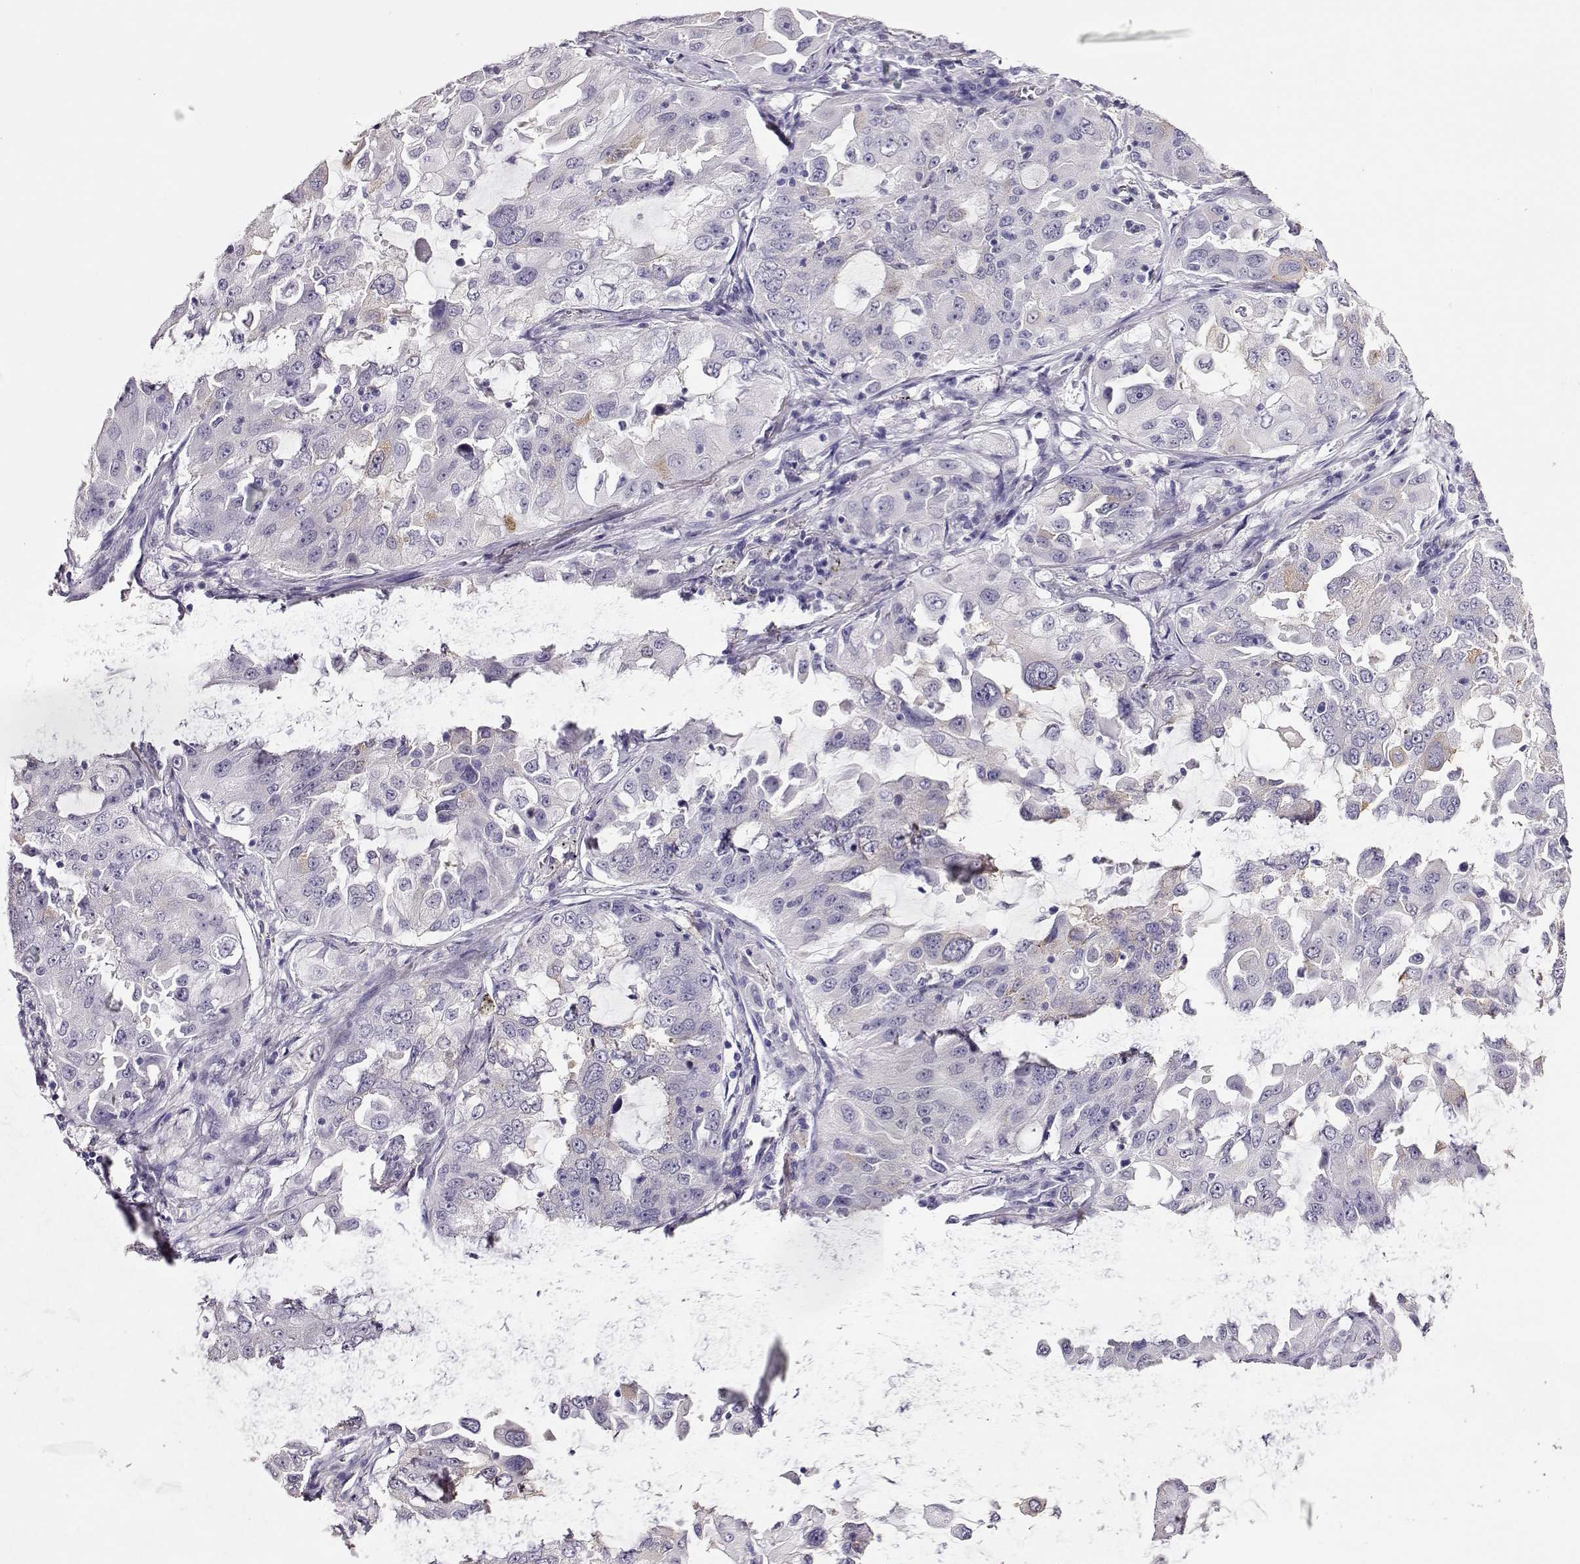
{"staining": {"intensity": "negative", "quantity": "none", "location": "none"}, "tissue": "lung cancer", "cell_type": "Tumor cells", "image_type": "cancer", "snomed": [{"axis": "morphology", "description": "Adenocarcinoma, NOS"}, {"axis": "topography", "description": "Lung"}], "caption": "Tumor cells are negative for brown protein staining in lung adenocarcinoma.", "gene": "RBM44", "patient": {"sex": "female", "age": 61}}